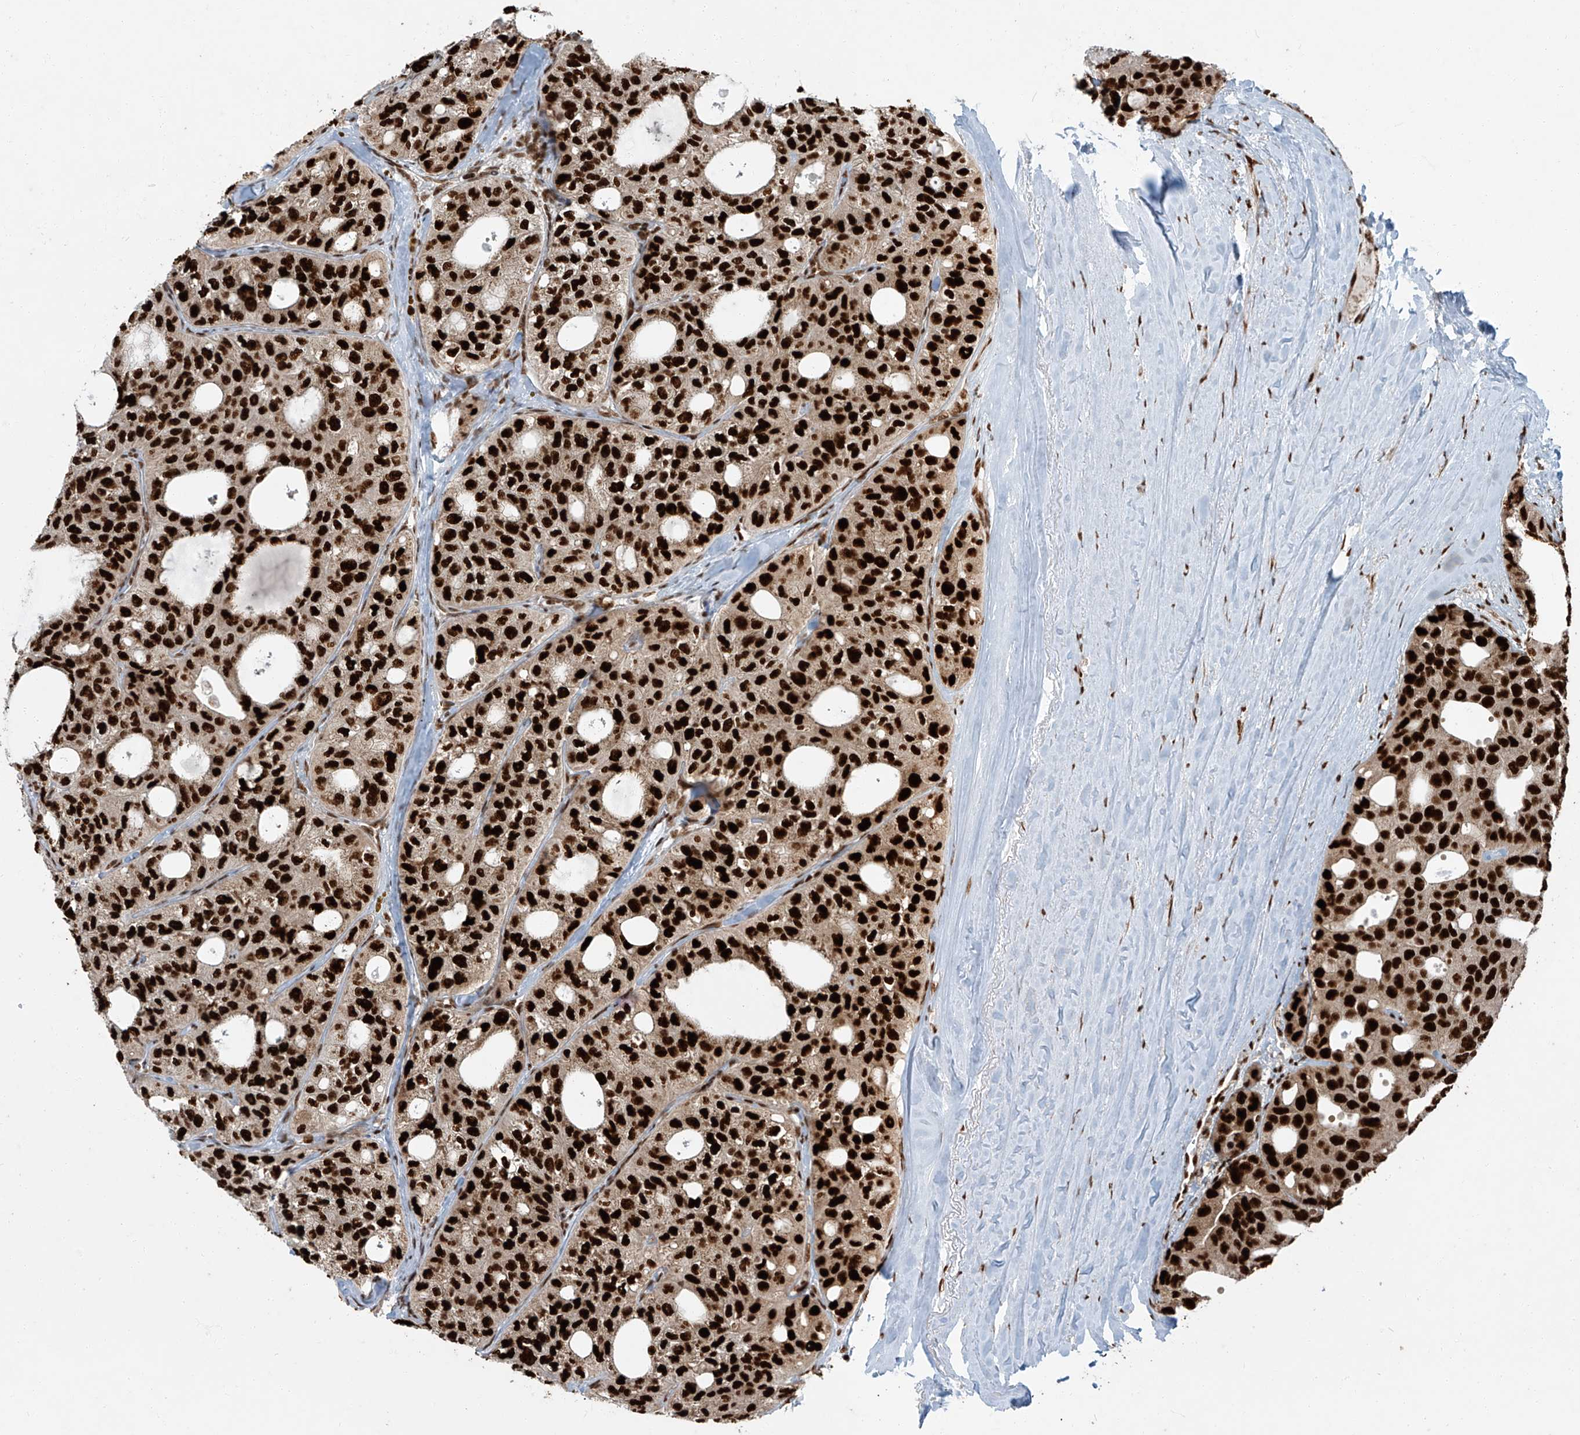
{"staining": {"intensity": "strong", "quantity": ">75%", "location": "cytoplasmic/membranous,nuclear"}, "tissue": "thyroid cancer", "cell_type": "Tumor cells", "image_type": "cancer", "snomed": [{"axis": "morphology", "description": "Follicular adenoma carcinoma, NOS"}, {"axis": "topography", "description": "Thyroid gland"}], "caption": "Immunohistochemical staining of follicular adenoma carcinoma (thyroid) shows high levels of strong cytoplasmic/membranous and nuclear expression in about >75% of tumor cells.", "gene": "FAM193B", "patient": {"sex": "male", "age": 75}}